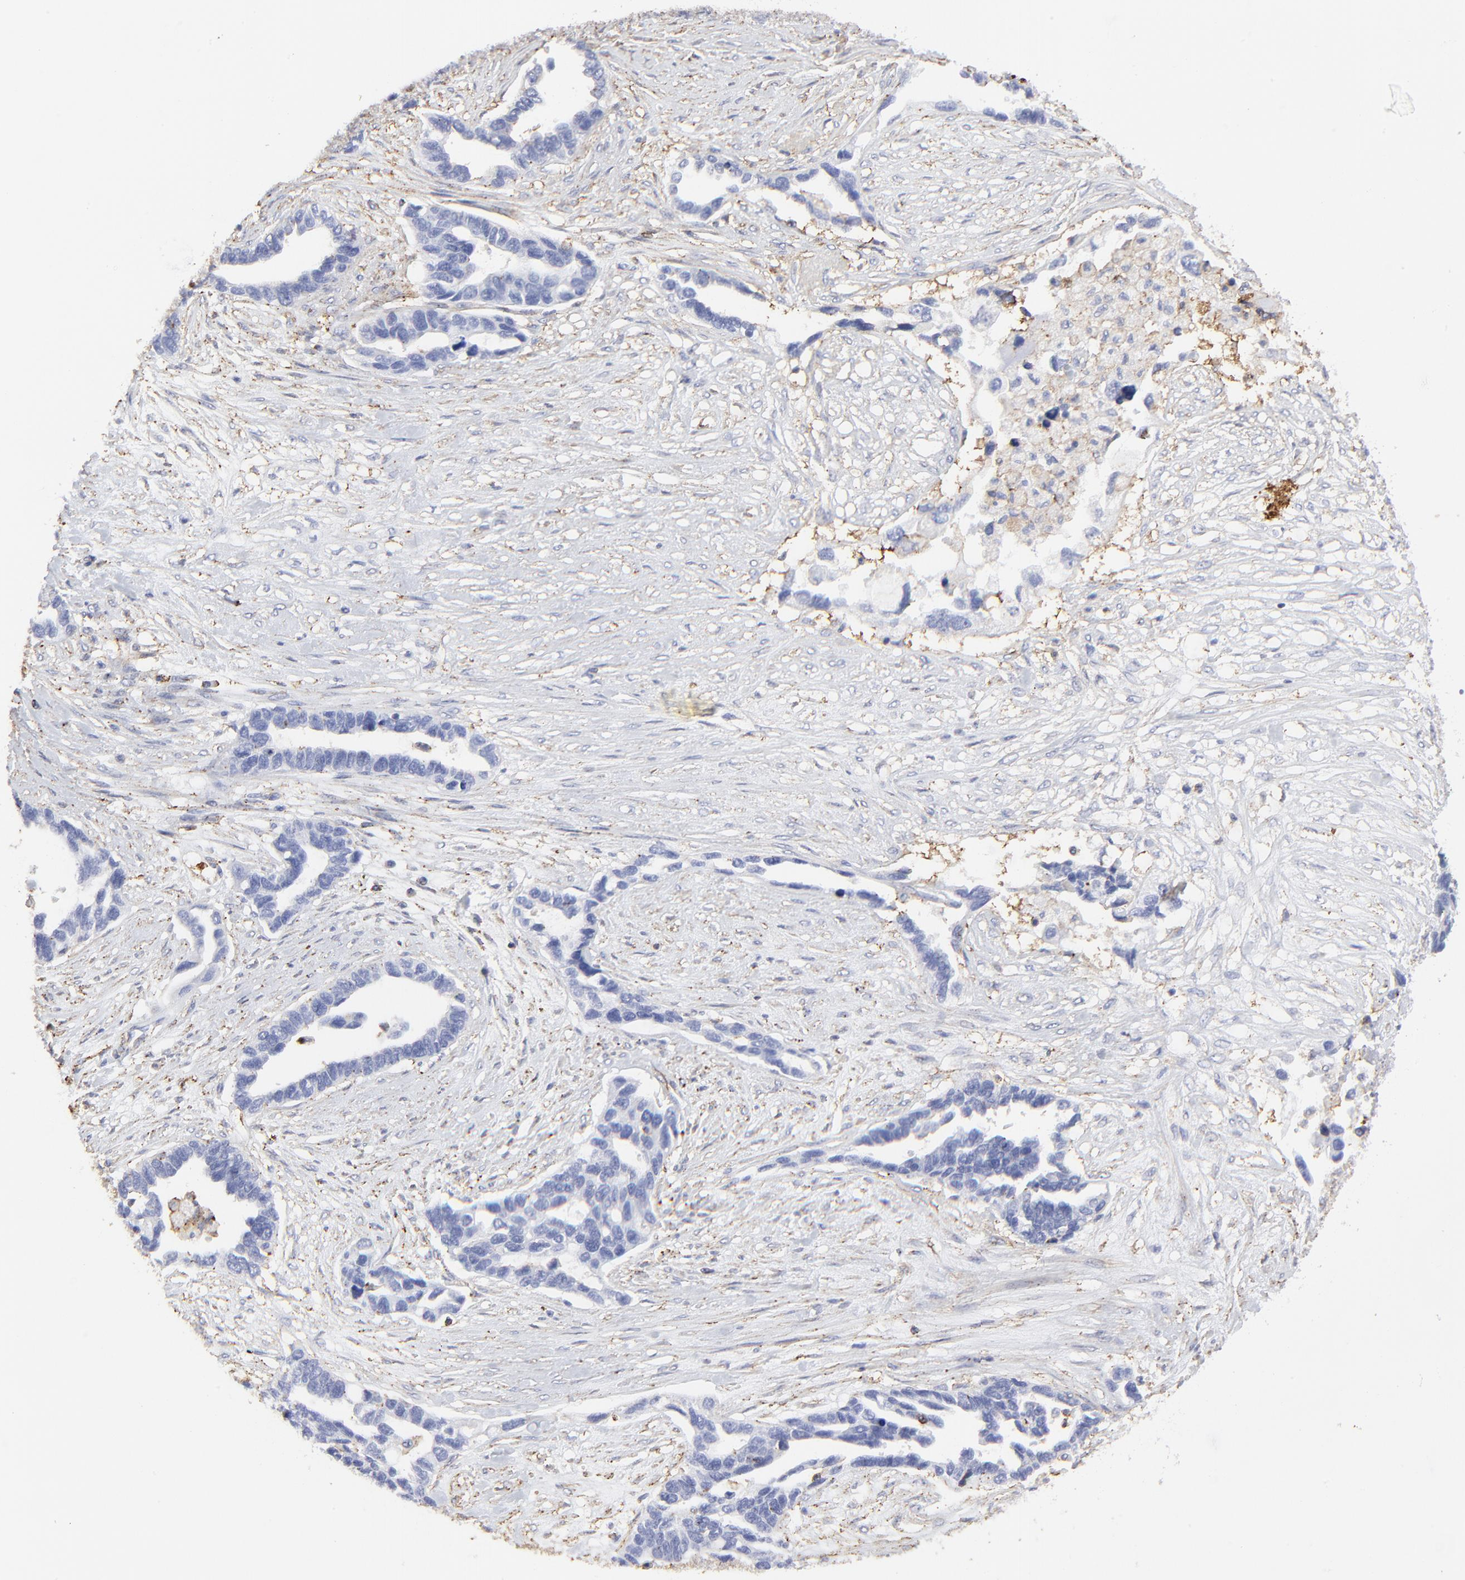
{"staining": {"intensity": "negative", "quantity": "none", "location": "none"}, "tissue": "ovarian cancer", "cell_type": "Tumor cells", "image_type": "cancer", "snomed": [{"axis": "morphology", "description": "Cystadenocarcinoma, serous, NOS"}, {"axis": "topography", "description": "Ovary"}], "caption": "Immunohistochemical staining of human ovarian cancer (serous cystadenocarcinoma) reveals no significant positivity in tumor cells. (Stains: DAB (3,3'-diaminobenzidine) IHC with hematoxylin counter stain, Microscopy: brightfield microscopy at high magnification).", "gene": "ANXA6", "patient": {"sex": "female", "age": 54}}